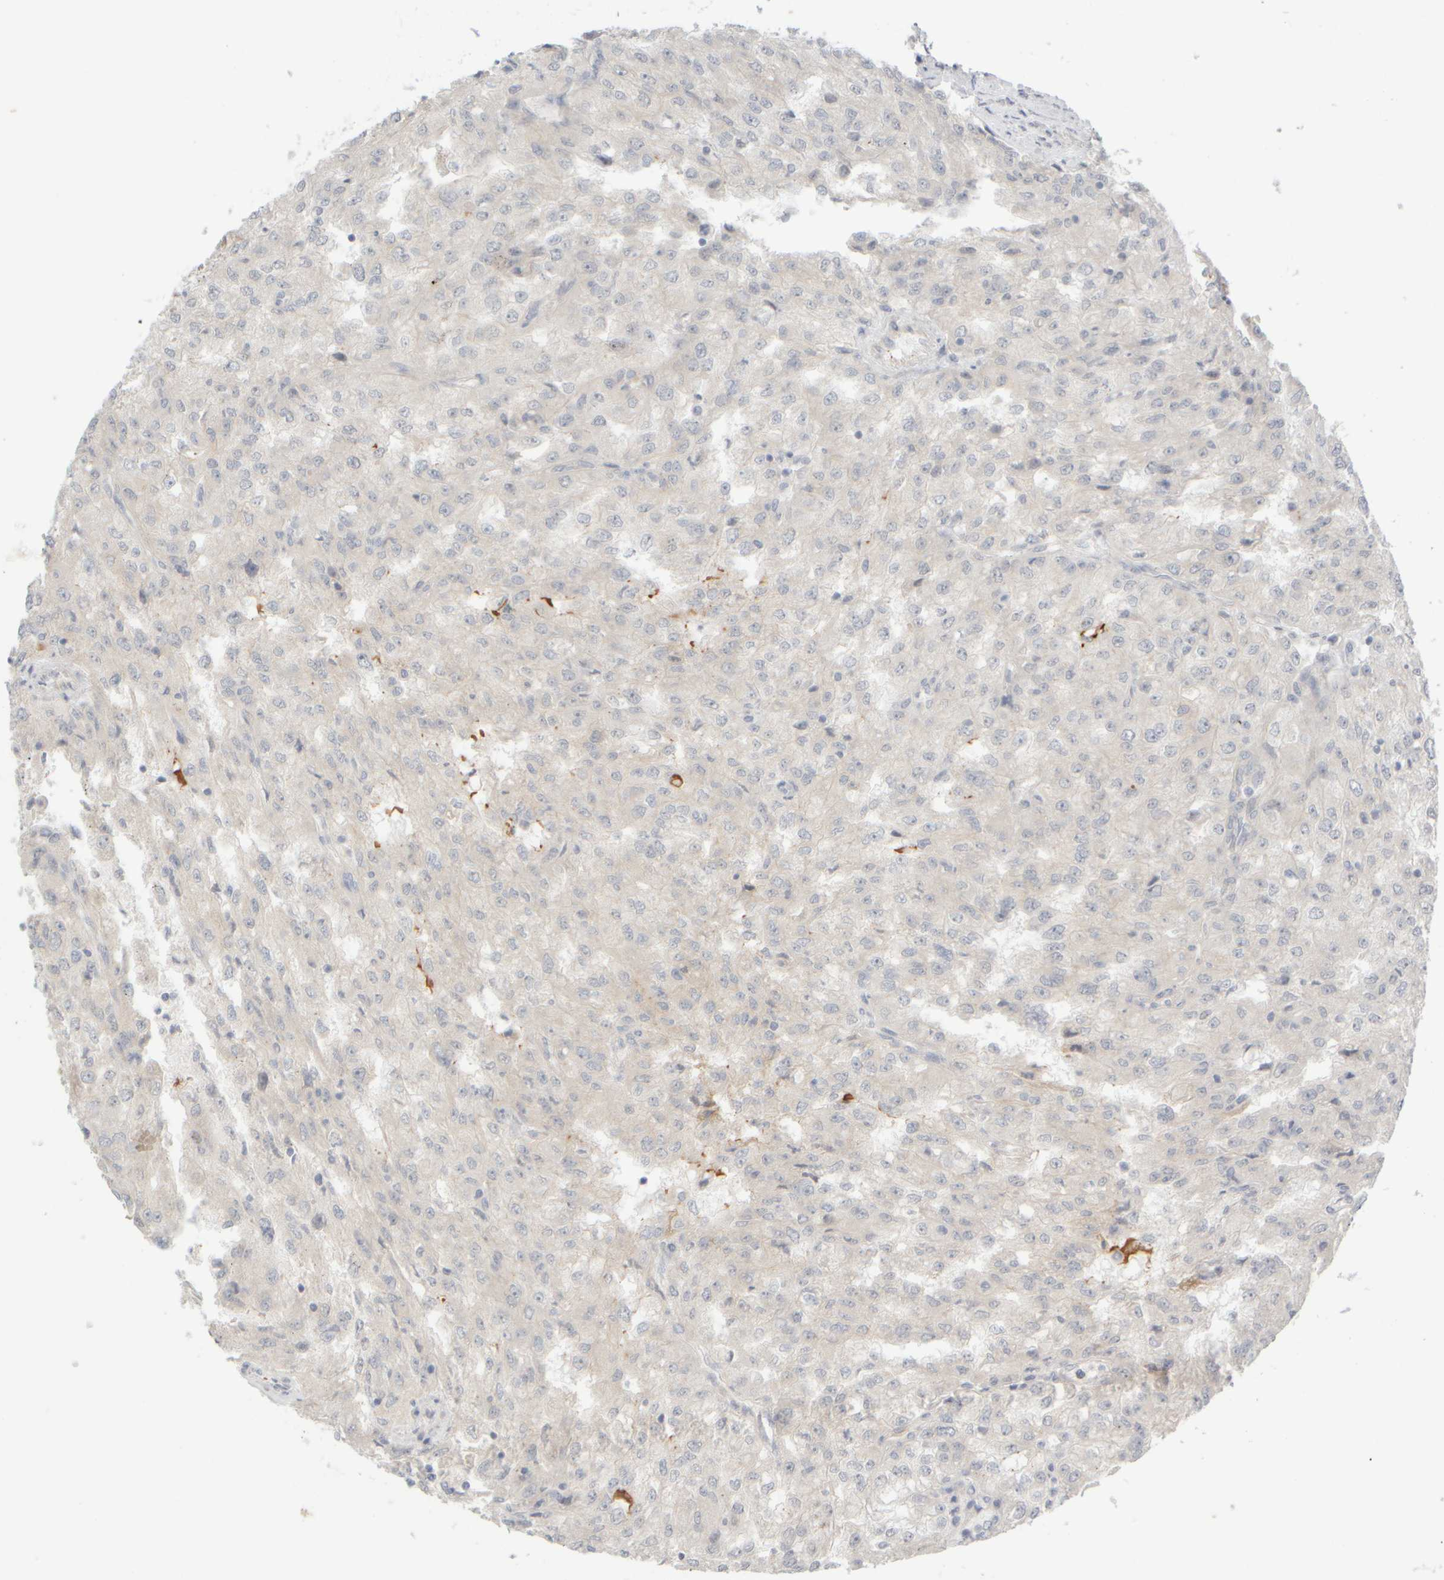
{"staining": {"intensity": "negative", "quantity": "none", "location": "none"}, "tissue": "renal cancer", "cell_type": "Tumor cells", "image_type": "cancer", "snomed": [{"axis": "morphology", "description": "Adenocarcinoma, NOS"}, {"axis": "topography", "description": "Kidney"}], "caption": "Adenocarcinoma (renal) was stained to show a protein in brown. There is no significant expression in tumor cells.", "gene": "GOPC", "patient": {"sex": "female", "age": 54}}